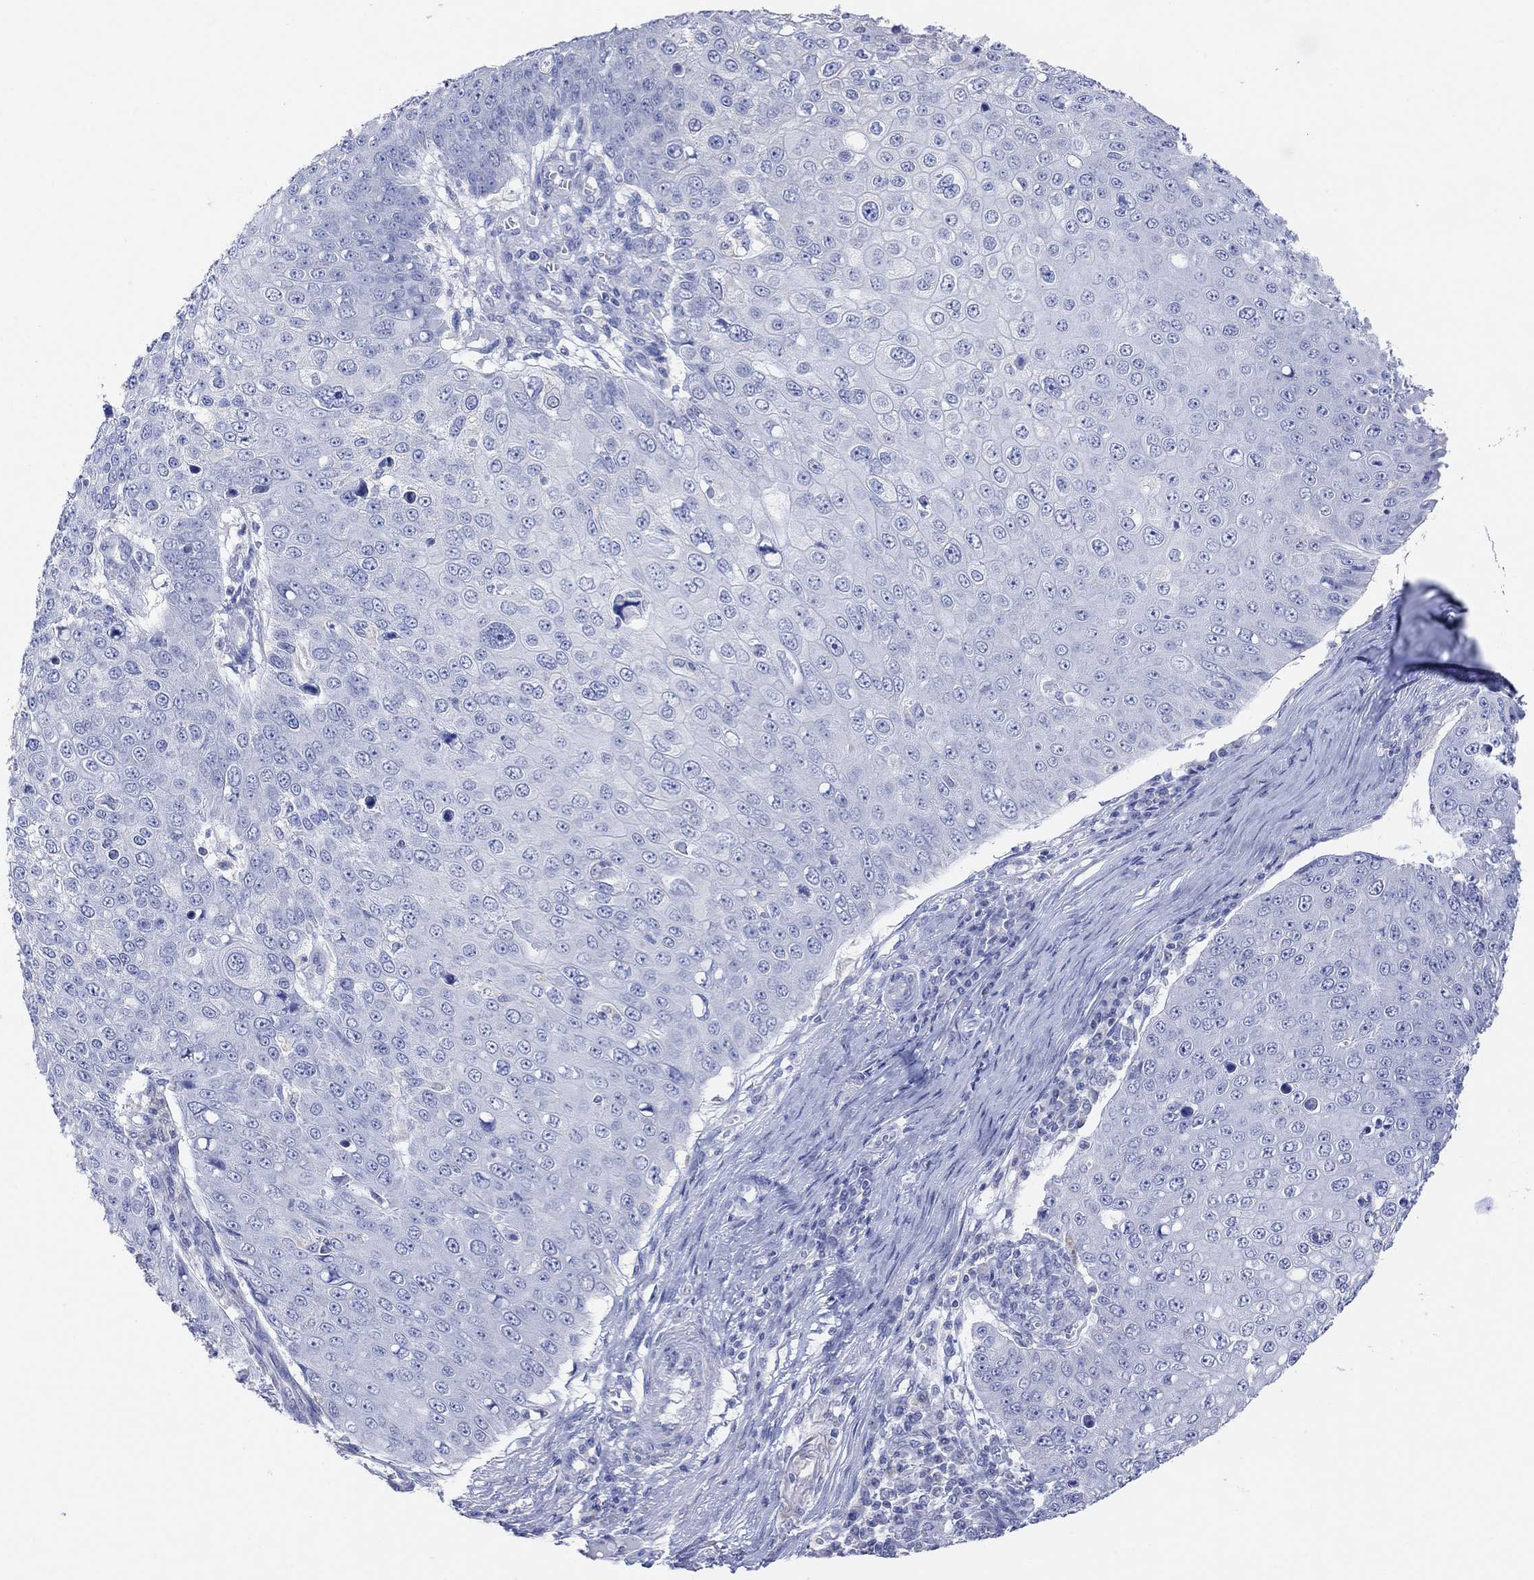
{"staining": {"intensity": "negative", "quantity": "none", "location": "none"}, "tissue": "skin cancer", "cell_type": "Tumor cells", "image_type": "cancer", "snomed": [{"axis": "morphology", "description": "Squamous cell carcinoma, NOS"}, {"axis": "topography", "description": "Skin"}], "caption": "DAB (3,3'-diaminobenzidine) immunohistochemical staining of skin cancer exhibits no significant staining in tumor cells.", "gene": "SYT12", "patient": {"sex": "male", "age": 71}}